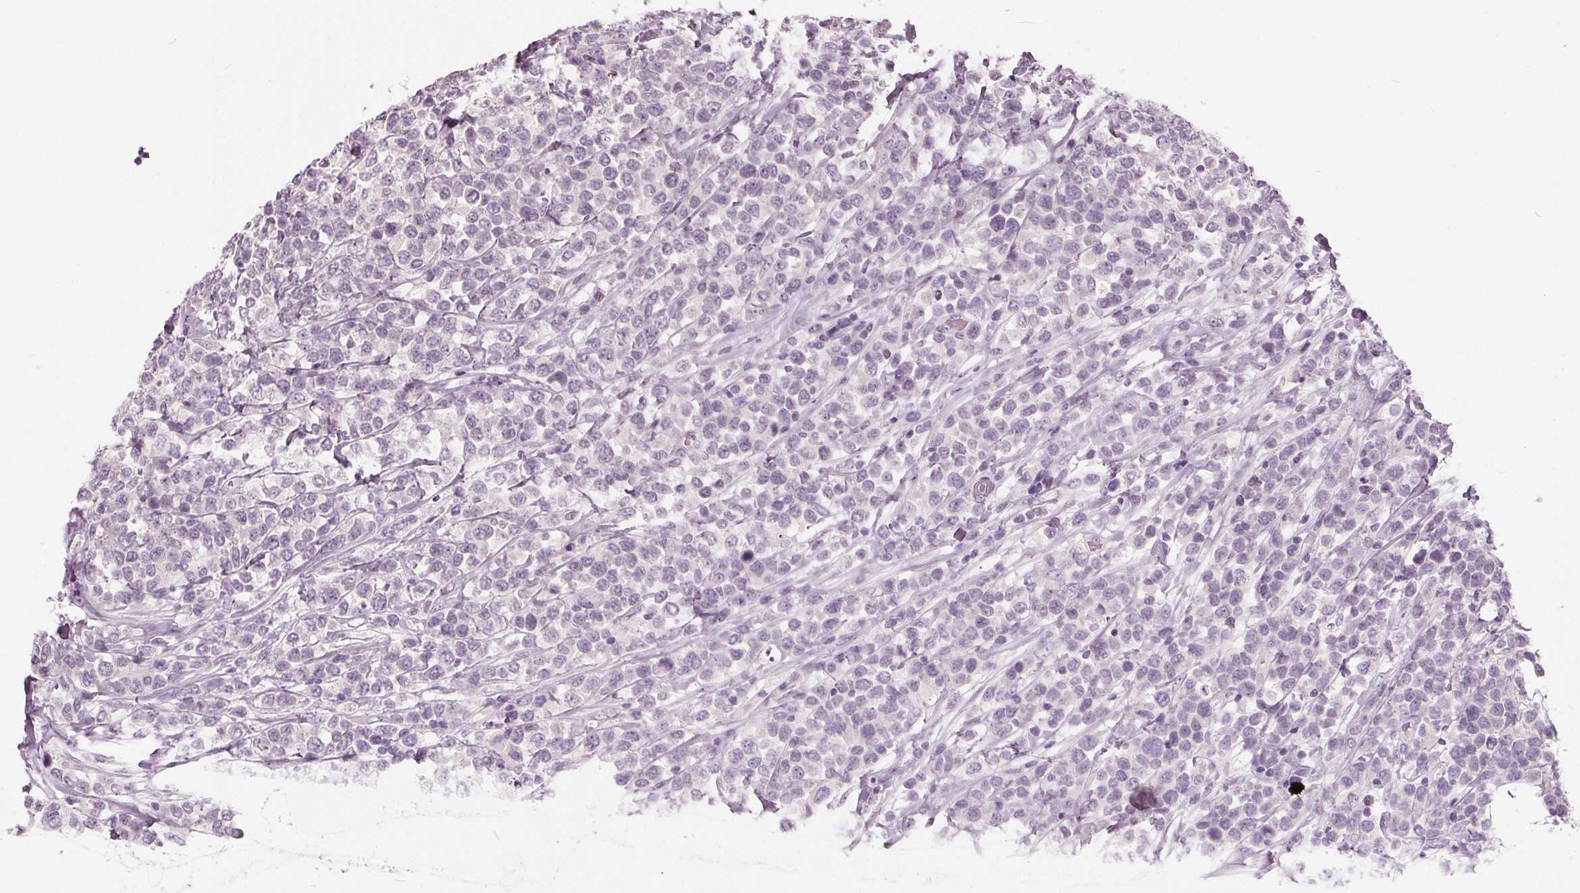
{"staining": {"intensity": "negative", "quantity": "none", "location": "none"}, "tissue": "lymphoma", "cell_type": "Tumor cells", "image_type": "cancer", "snomed": [{"axis": "morphology", "description": "Malignant lymphoma, non-Hodgkin's type, High grade"}, {"axis": "topography", "description": "Soft tissue"}], "caption": "DAB immunohistochemical staining of malignant lymphoma, non-Hodgkin's type (high-grade) demonstrates no significant expression in tumor cells.", "gene": "TKFC", "patient": {"sex": "female", "age": 56}}